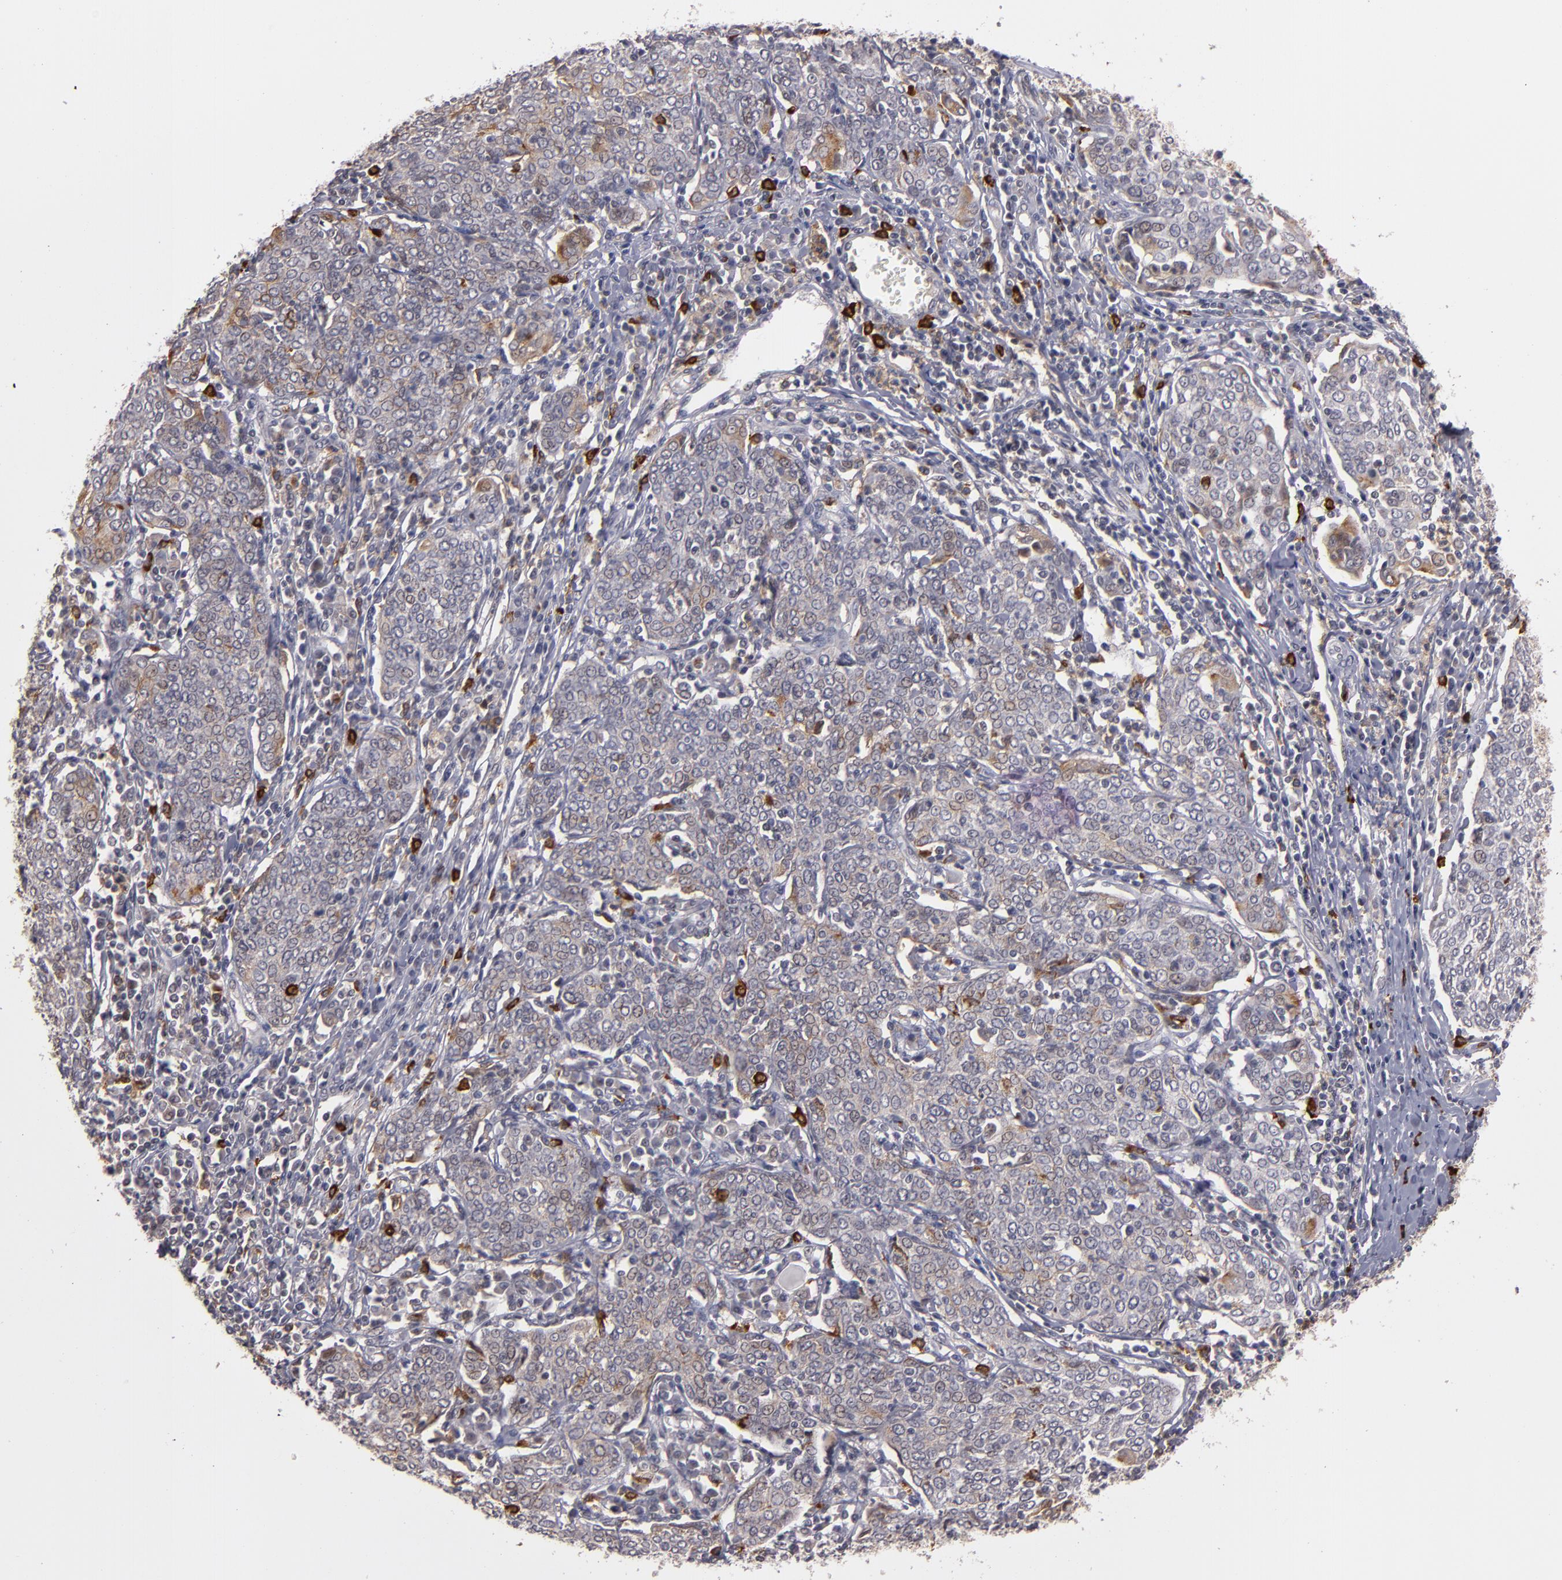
{"staining": {"intensity": "weak", "quantity": ">75%", "location": "cytoplasmic/membranous,nuclear"}, "tissue": "cervical cancer", "cell_type": "Tumor cells", "image_type": "cancer", "snomed": [{"axis": "morphology", "description": "Squamous cell carcinoma, NOS"}, {"axis": "topography", "description": "Cervix"}], "caption": "Immunohistochemistry (IHC) photomicrograph of cervical squamous cell carcinoma stained for a protein (brown), which displays low levels of weak cytoplasmic/membranous and nuclear expression in approximately >75% of tumor cells.", "gene": "STX3", "patient": {"sex": "female", "age": 40}}